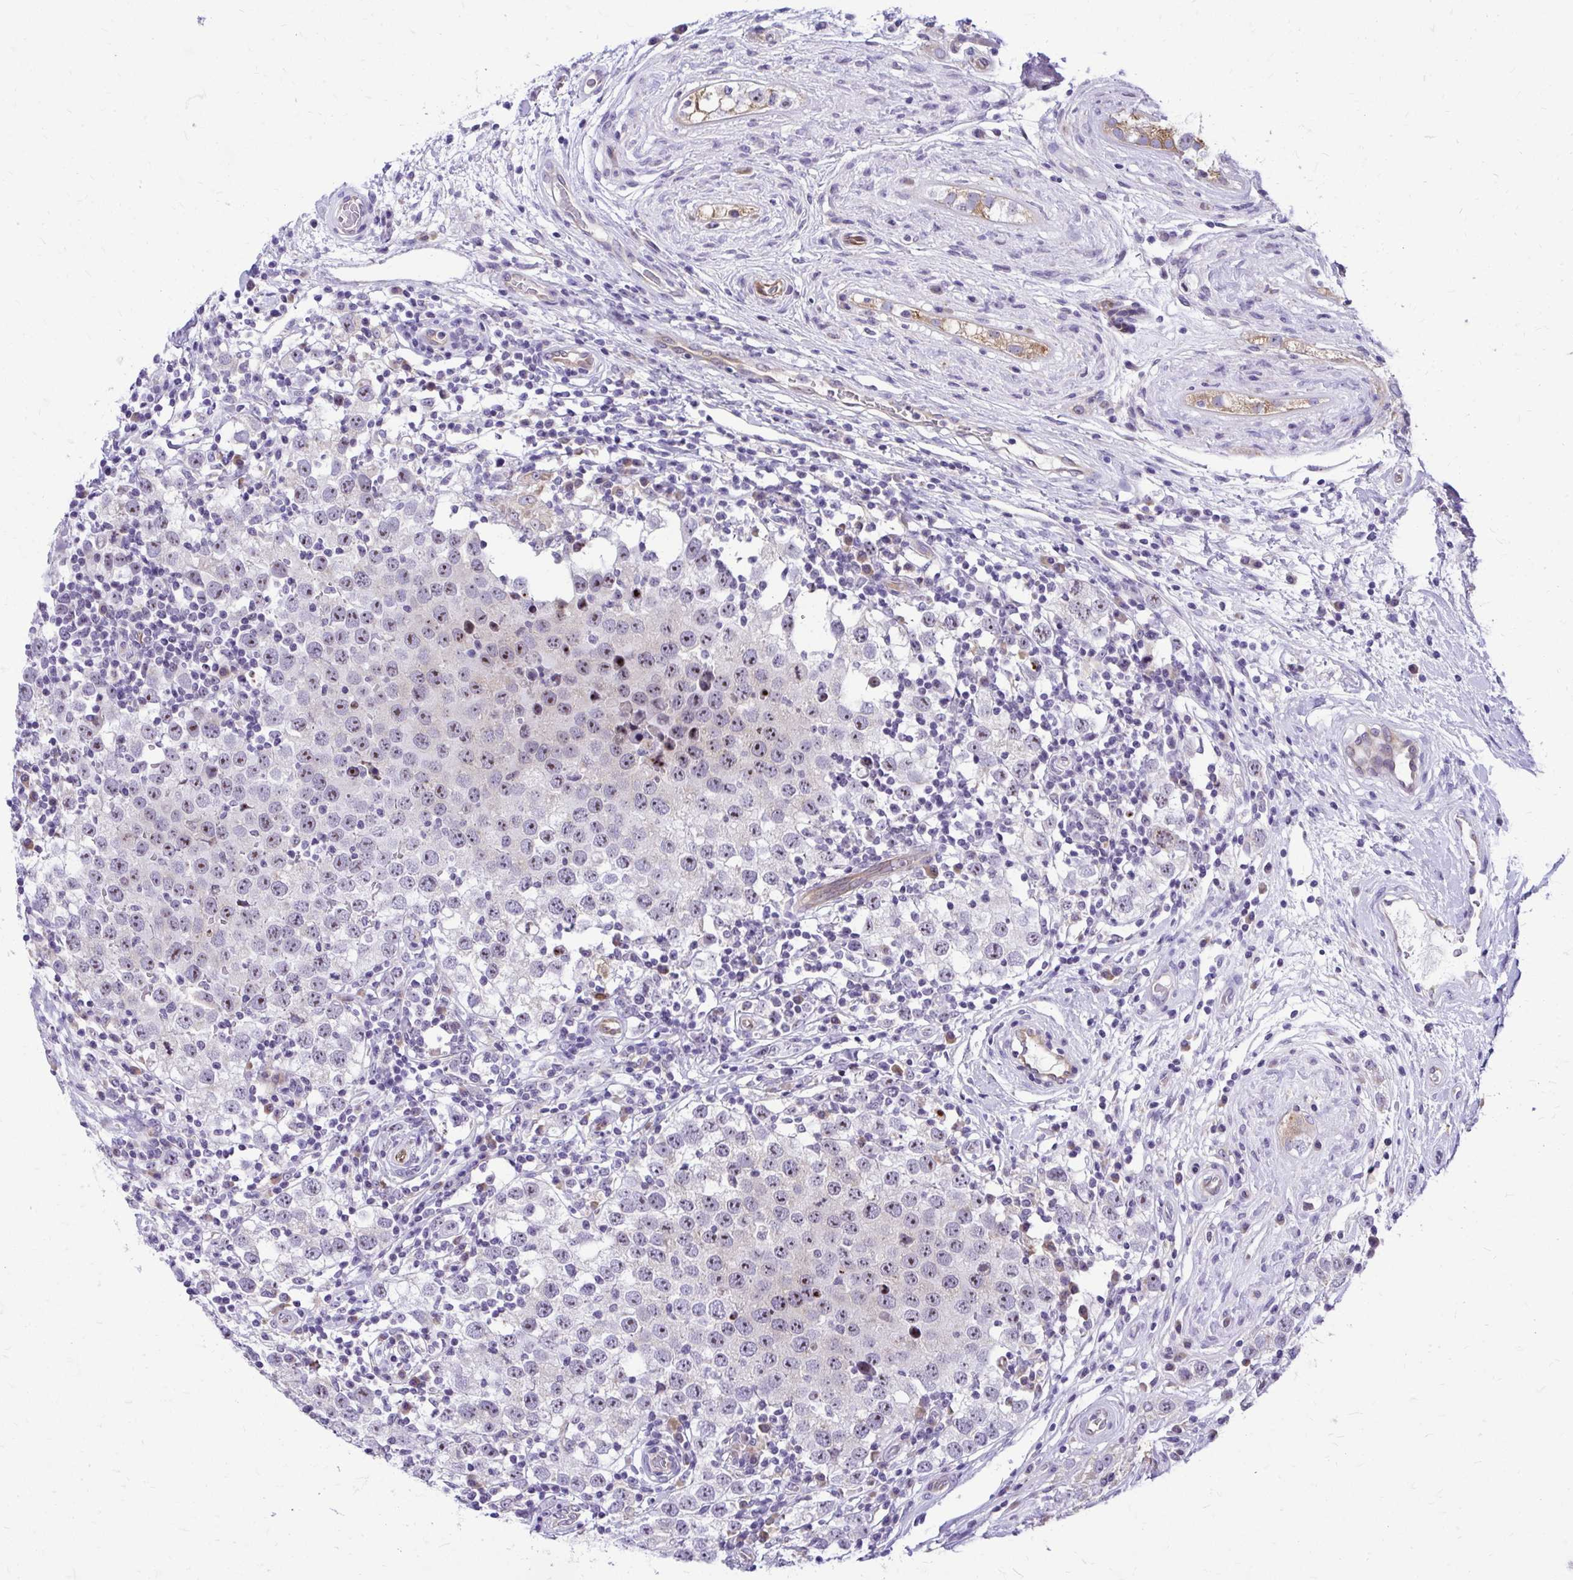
{"staining": {"intensity": "moderate", "quantity": "<25%", "location": "nuclear"}, "tissue": "testis cancer", "cell_type": "Tumor cells", "image_type": "cancer", "snomed": [{"axis": "morphology", "description": "Seminoma, NOS"}, {"axis": "topography", "description": "Testis"}], "caption": "Testis seminoma stained with a protein marker displays moderate staining in tumor cells.", "gene": "NIFK", "patient": {"sex": "male", "age": 34}}